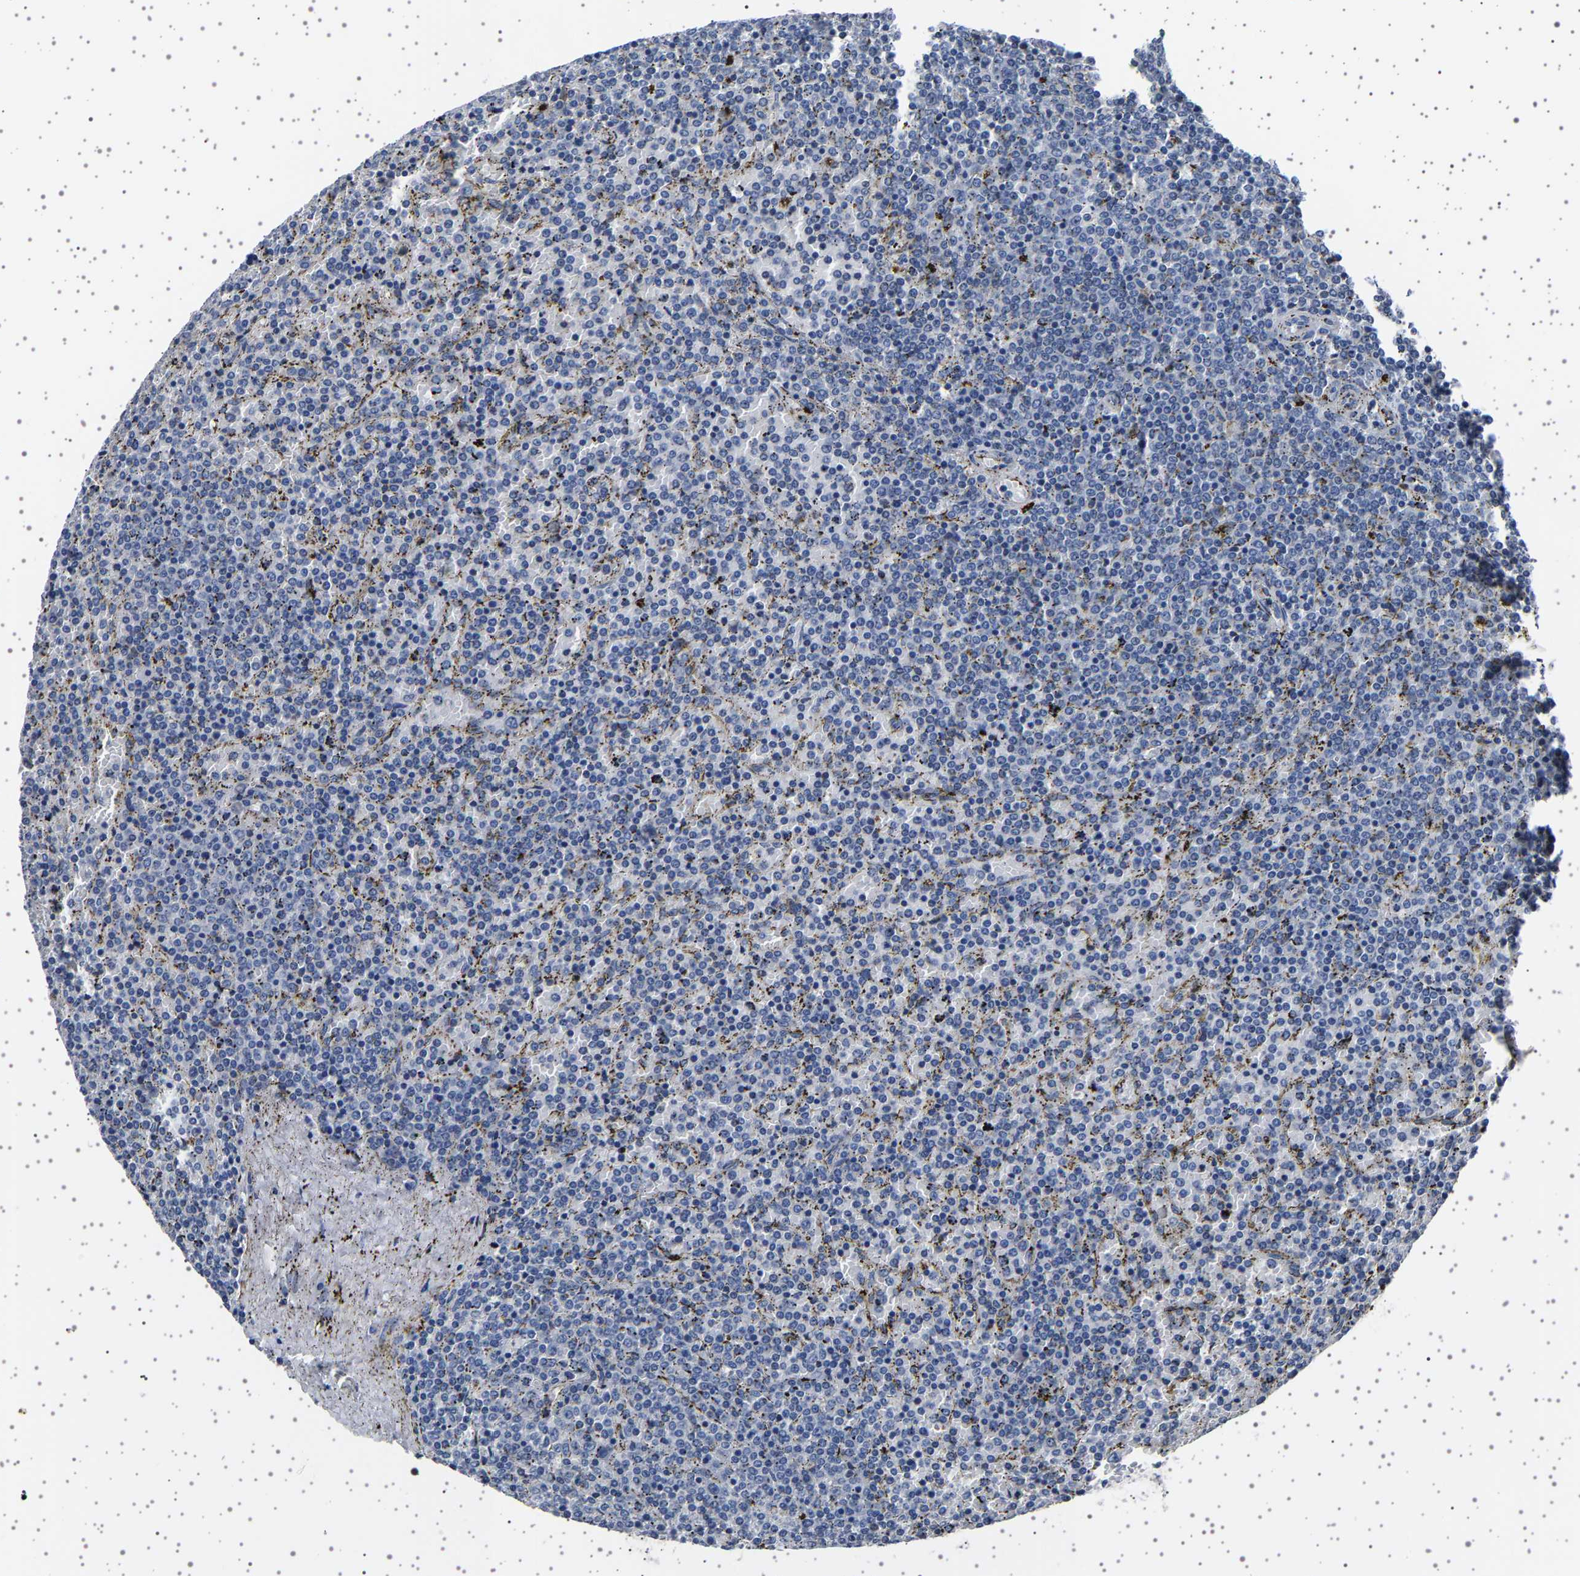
{"staining": {"intensity": "negative", "quantity": "none", "location": "none"}, "tissue": "lymphoma", "cell_type": "Tumor cells", "image_type": "cancer", "snomed": [{"axis": "morphology", "description": "Malignant lymphoma, non-Hodgkin's type, Low grade"}, {"axis": "topography", "description": "Spleen"}], "caption": "Lymphoma was stained to show a protein in brown. There is no significant expression in tumor cells.", "gene": "IL10RB", "patient": {"sex": "female", "age": 77}}